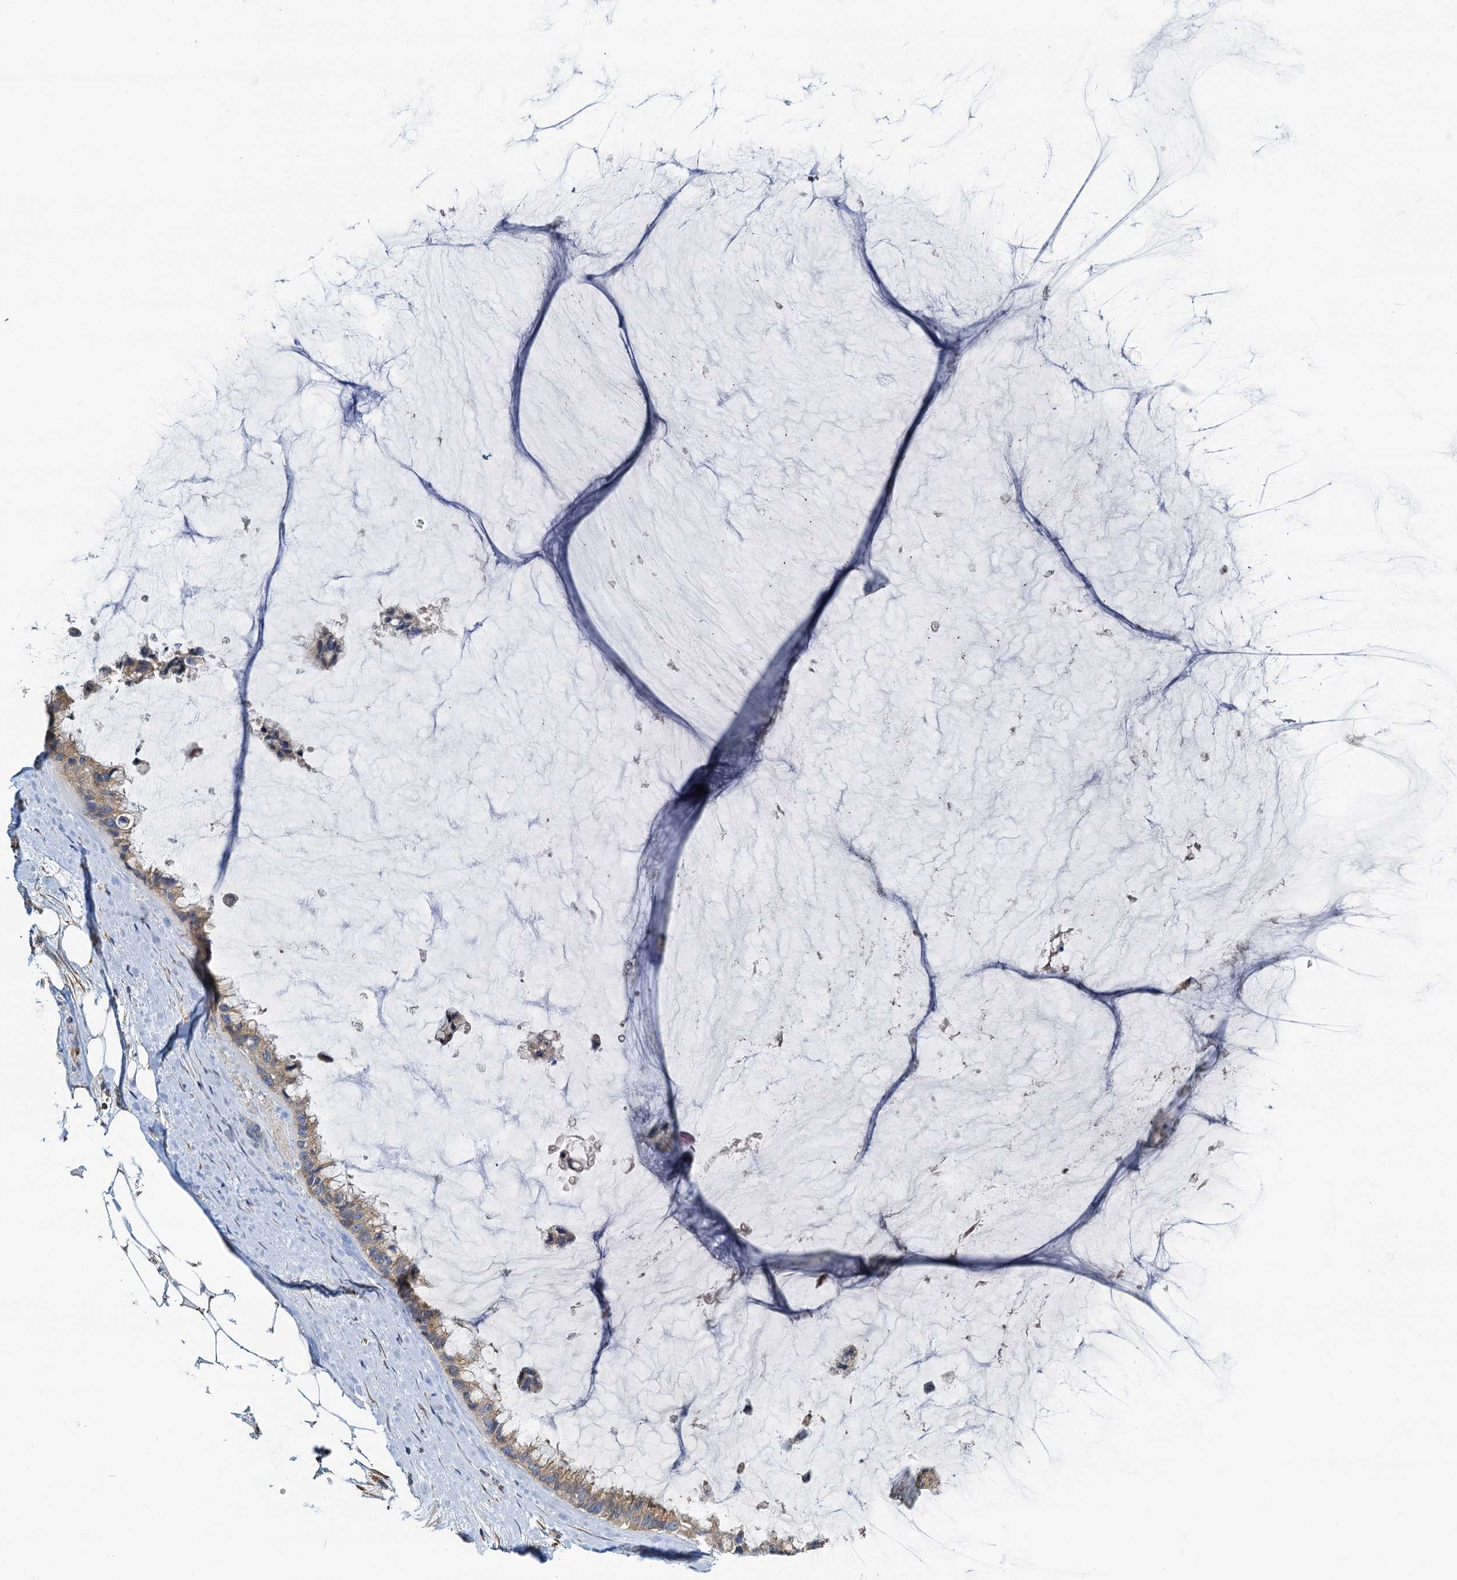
{"staining": {"intensity": "weak", "quantity": ">75%", "location": "cytoplasmic/membranous"}, "tissue": "ovarian cancer", "cell_type": "Tumor cells", "image_type": "cancer", "snomed": [{"axis": "morphology", "description": "Cystadenocarcinoma, mucinous, NOS"}, {"axis": "topography", "description": "Ovary"}], "caption": "Immunohistochemistry (IHC) (DAB (3,3'-diaminobenzidine)) staining of human mucinous cystadenocarcinoma (ovarian) displays weak cytoplasmic/membranous protein positivity in about >75% of tumor cells. The protein is shown in brown color, while the nuclei are stained blue.", "gene": "NKAPD1", "patient": {"sex": "female", "age": 39}}